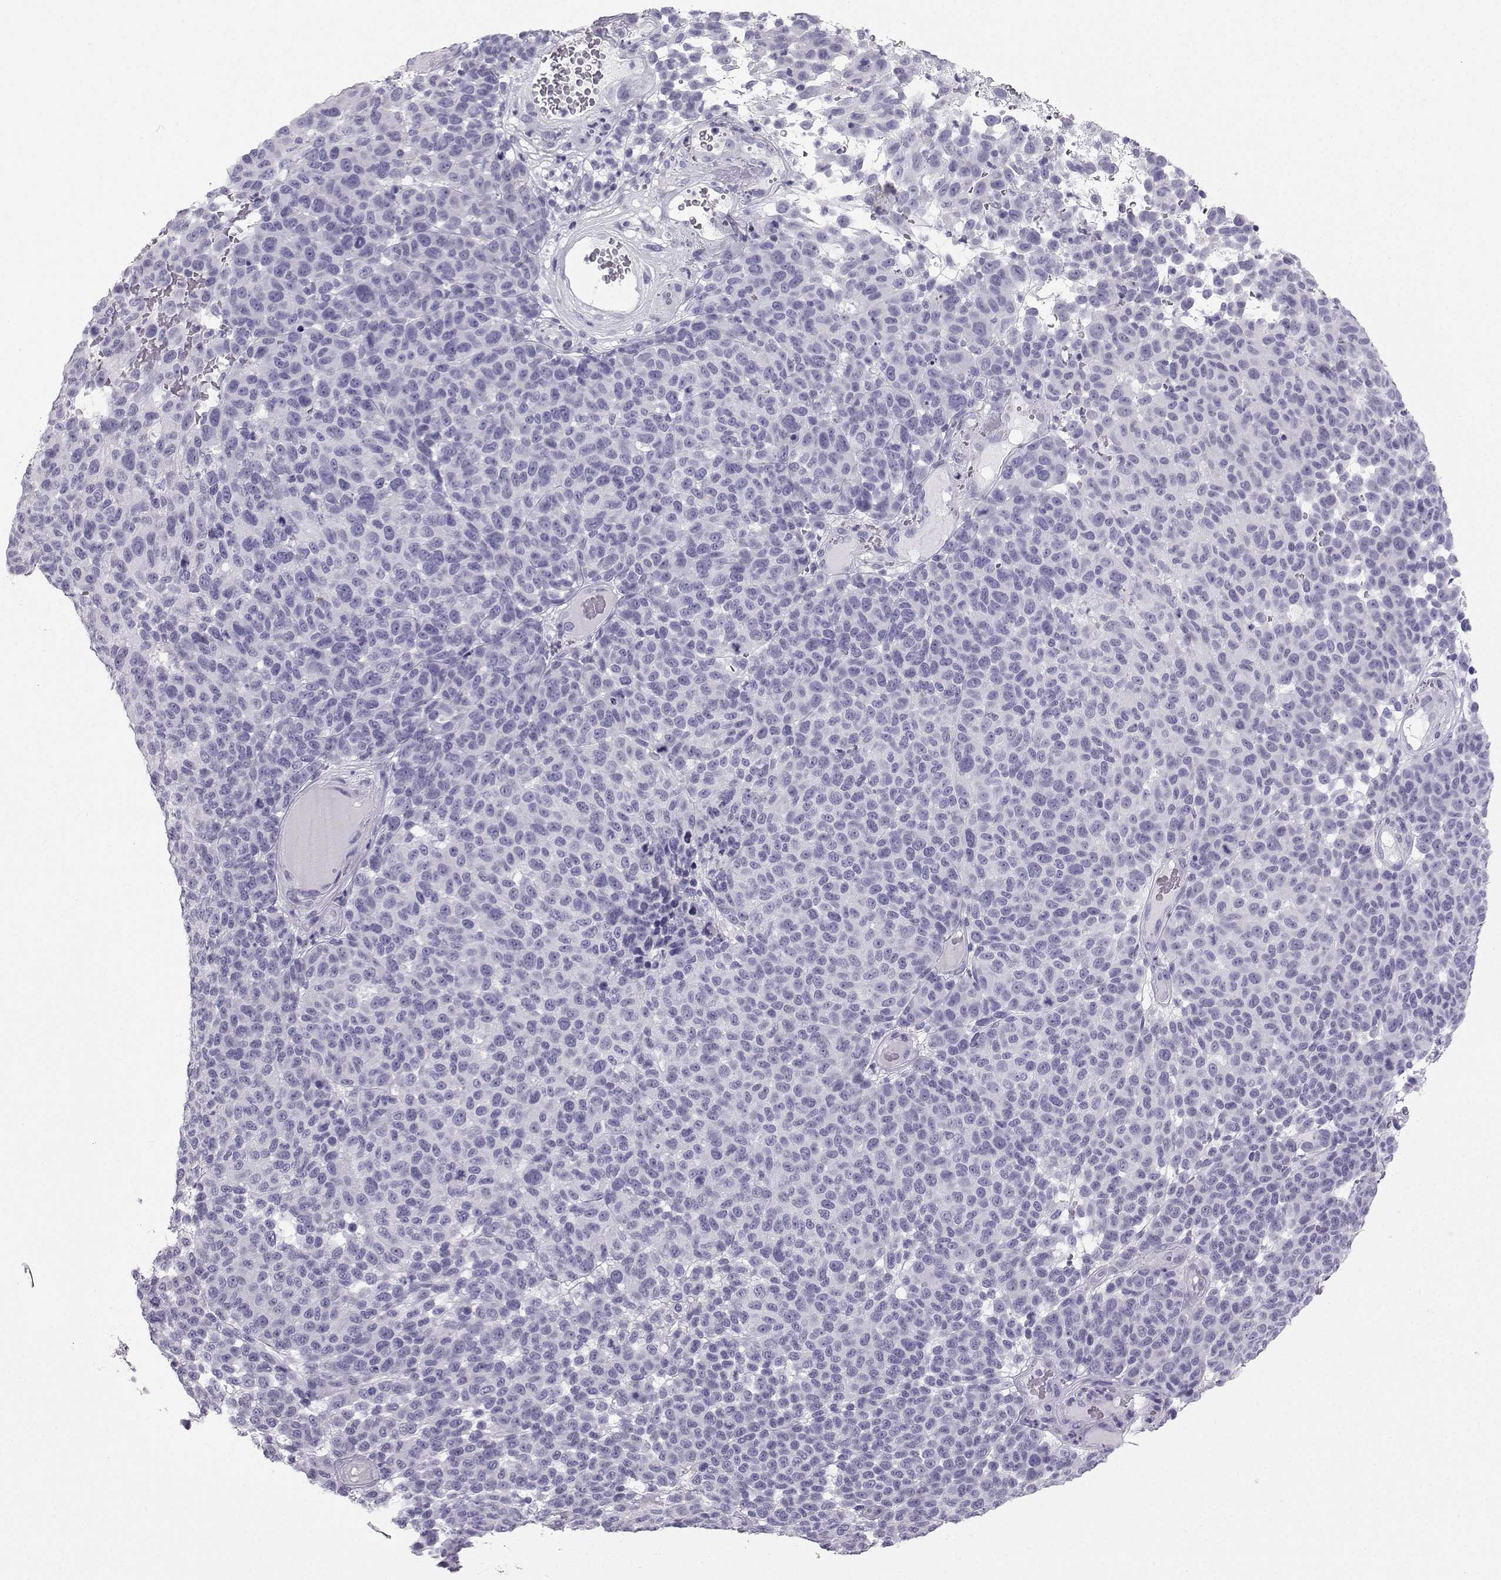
{"staining": {"intensity": "negative", "quantity": "none", "location": "none"}, "tissue": "melanoma", "cell_type": "Tumor cells", "image_type": "cancer", "snomed": [{"axis": "morphology", "description": "Malignant melanoma, NOS"}, {"axis": "topography", "description": "Skin"}], "caption": "Image shows no protein staining in tumor cells of malignant melanoma tissue.", "gene": "IQCD", "patient": {"sex": "male", "age": 59}}